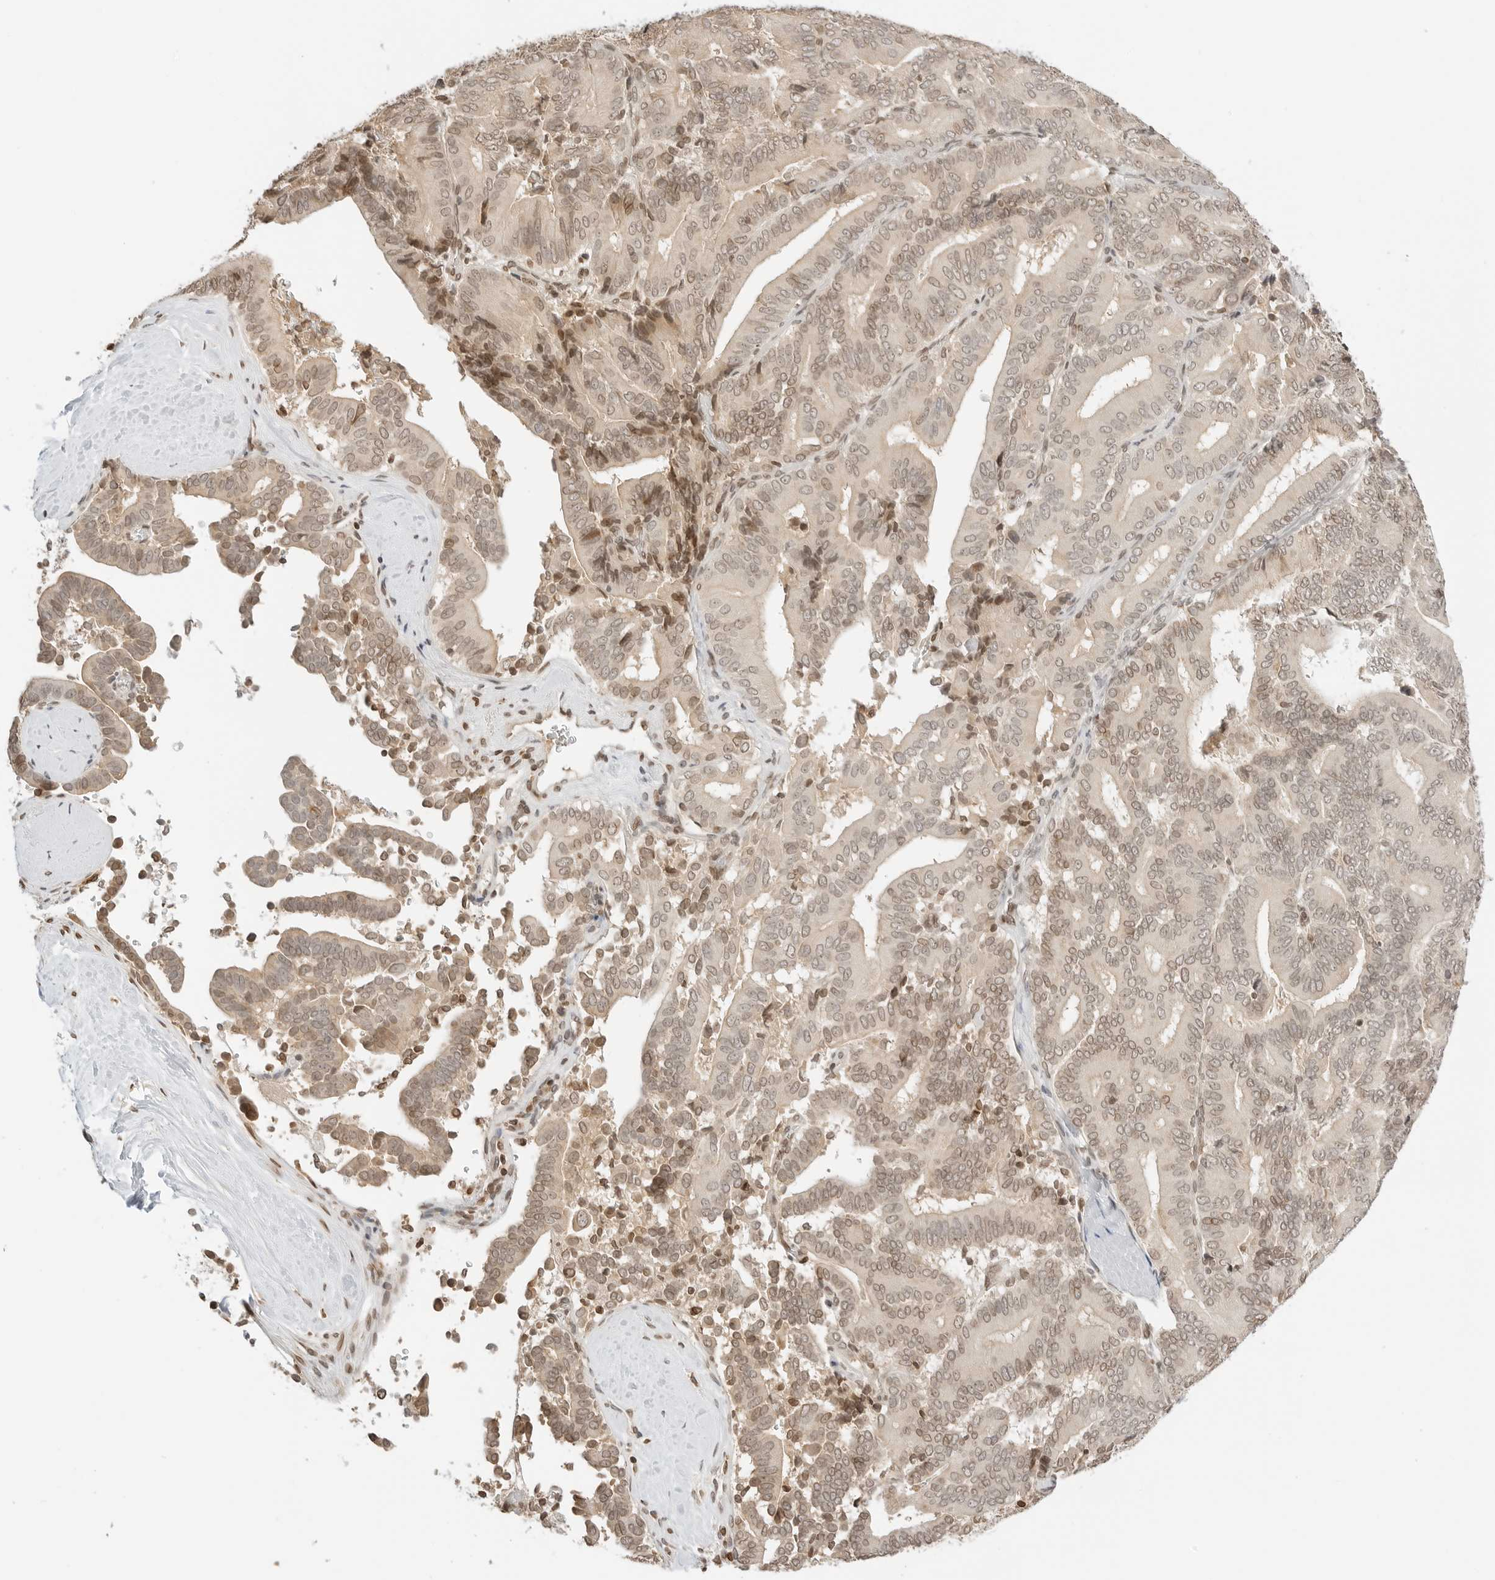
{"staining": {"intensity": "moderate", "quantity": "<25%", "location": "nuclear"}, "tissue": "liver cancer", "cell_type": "Tumor cells", "image_type": "cancer", "snomed": [{"axis": "morphology", "description": "Cholangiocarcinoma"}, {"axis": "topography", "description": "Liver"}], "caption": "IHC (DAB) staining of cholangiocarcinoma (liver) reveals moderate nuclear protein positivity in approximately <25% of tumor cells. (DAB = brown stain, brightfield microscopy at high magnification).", "gene": "POLH", "patient": {"sex": "female", "age": 75}}